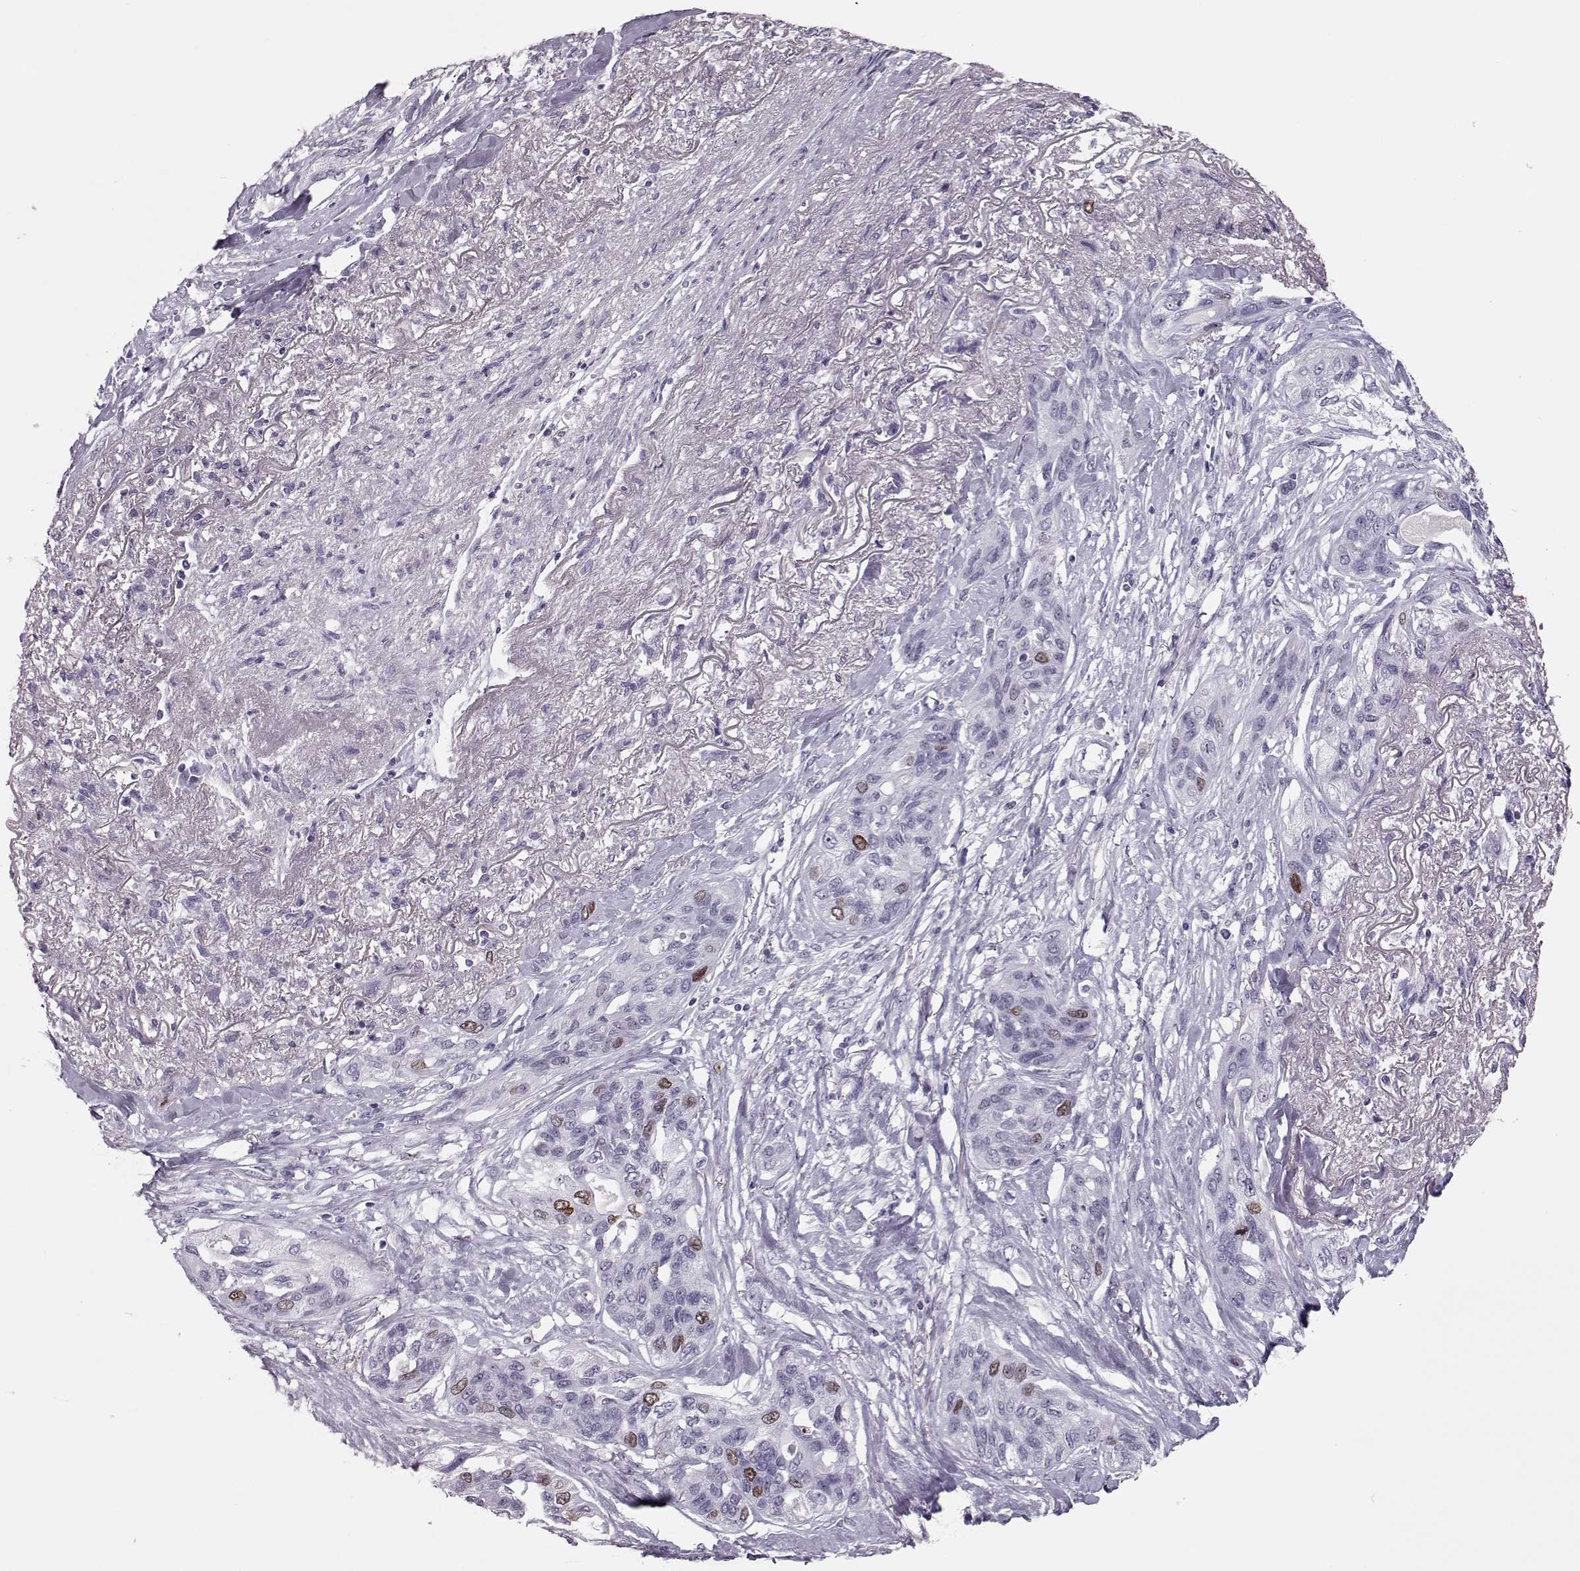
{"staining": {"intensity": "moderate", "quantity": "<25%", "location": "nuclear"}, "tissue": "lung cancer", "cell_type": "Tumor cells", "image_type": "cancer", "snomed": [{"axis": "morphology", "description": "Squamous cell carcinoma, NOS"}, {"axis": "topography", "description": "Lung"}], "caption": "Immunohistochemical staining of lung squamous cell carcinoma exhibits low levels of moderate nuclear positivity in about <25% of tumor cells.", "gene": "SGO1", "patient": {"sex": "female", "age": 70}}